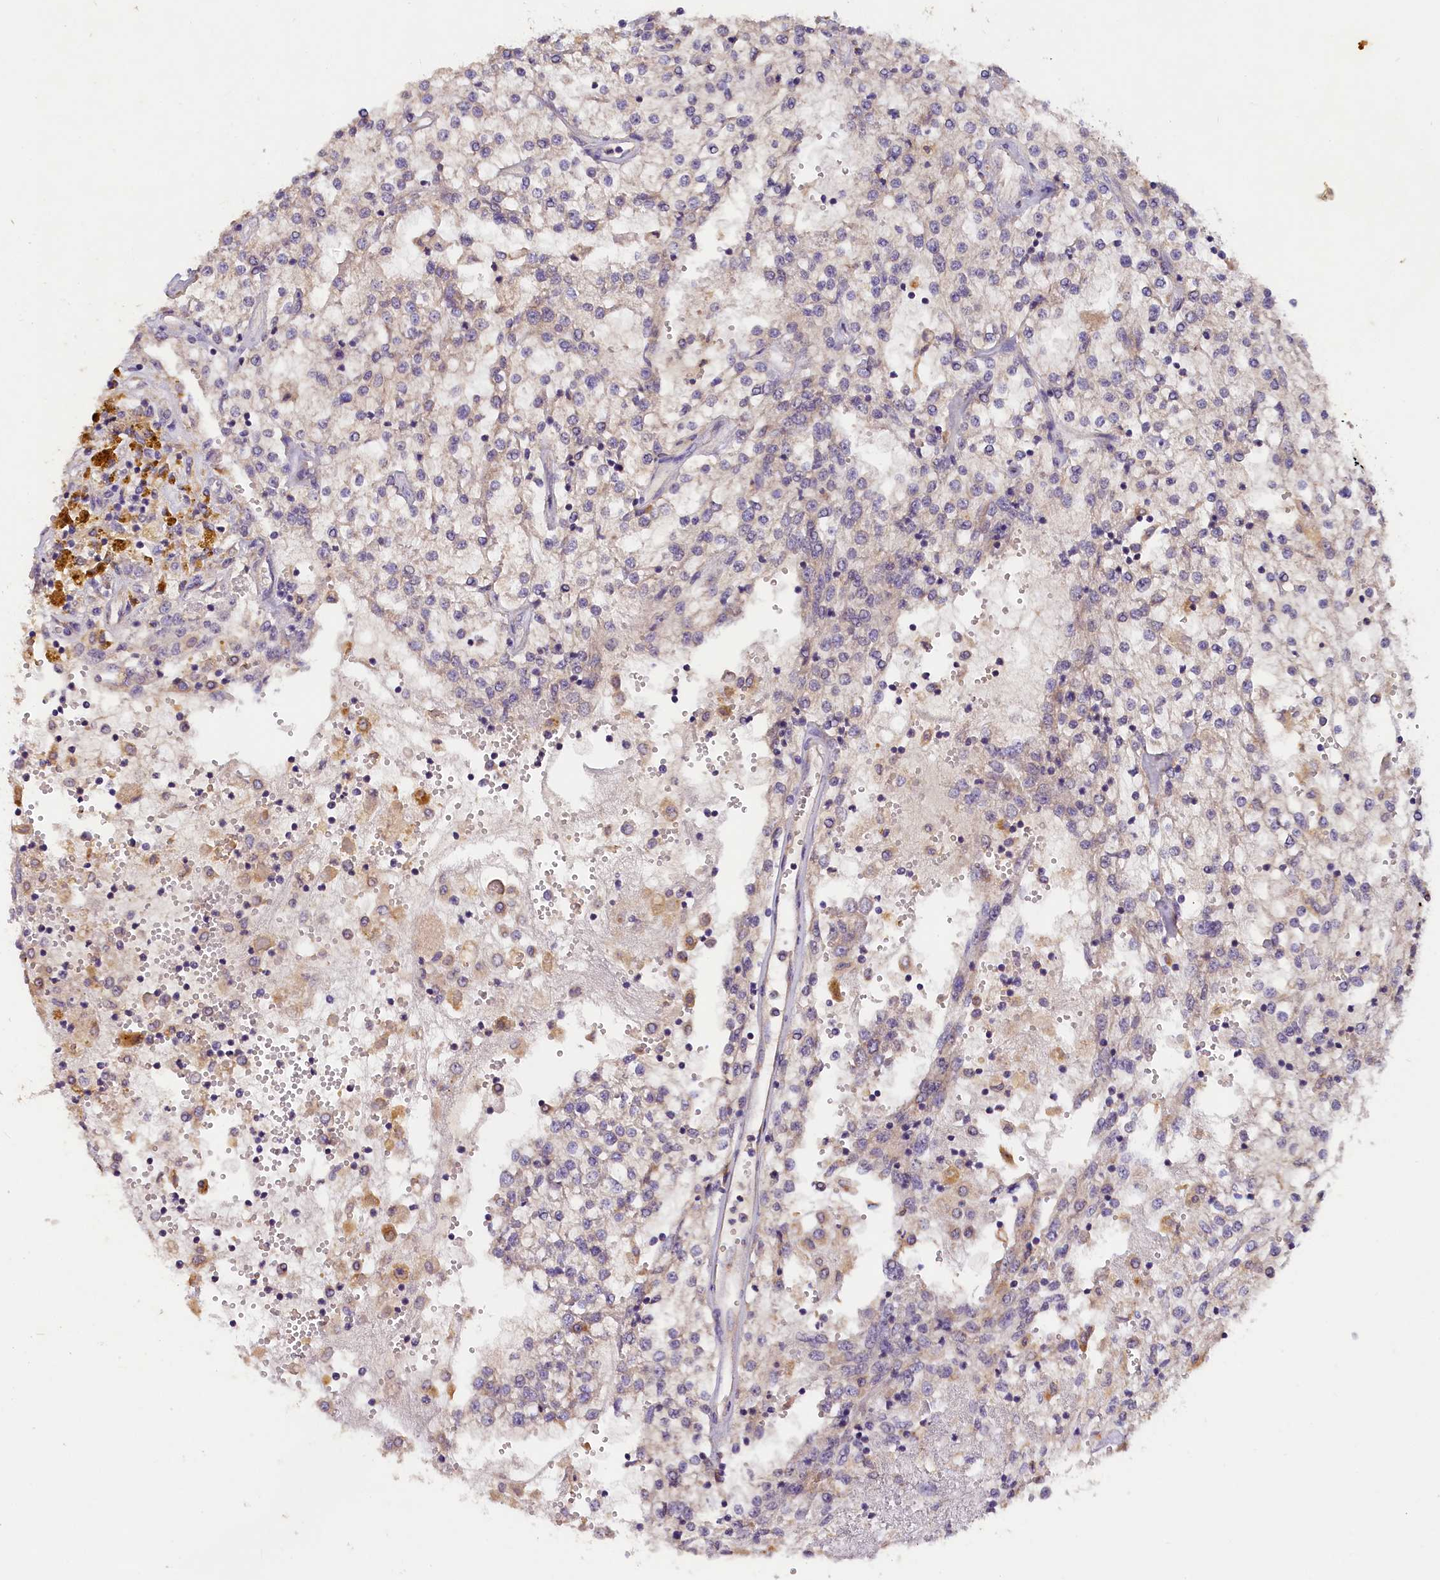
{"staining": {"intensity": "moderate", "quantity": "<25%", "location": "cytoplasmic/membranous"}, "tissue": "renal cancer", "cell_type": "Tumor cells", "image_type": "cancer", "snomed": [{"axis": "morphology", "description": "Adenocarcinoma, NOS"}, {"axis": "topography", "description": "Kidney"}], "caption": "A histopathology image of renal adenocarcinoma stained for a protein displays moderate cytoplasmic/membranous brown staining in tumor cells. The staining is performed using DAB brown chromogen to label protein expression. The nuclei are counter-stained blue using hematoxylin.", "gene": "ST7L", "patient": {"sex": "female", "age": 52}}